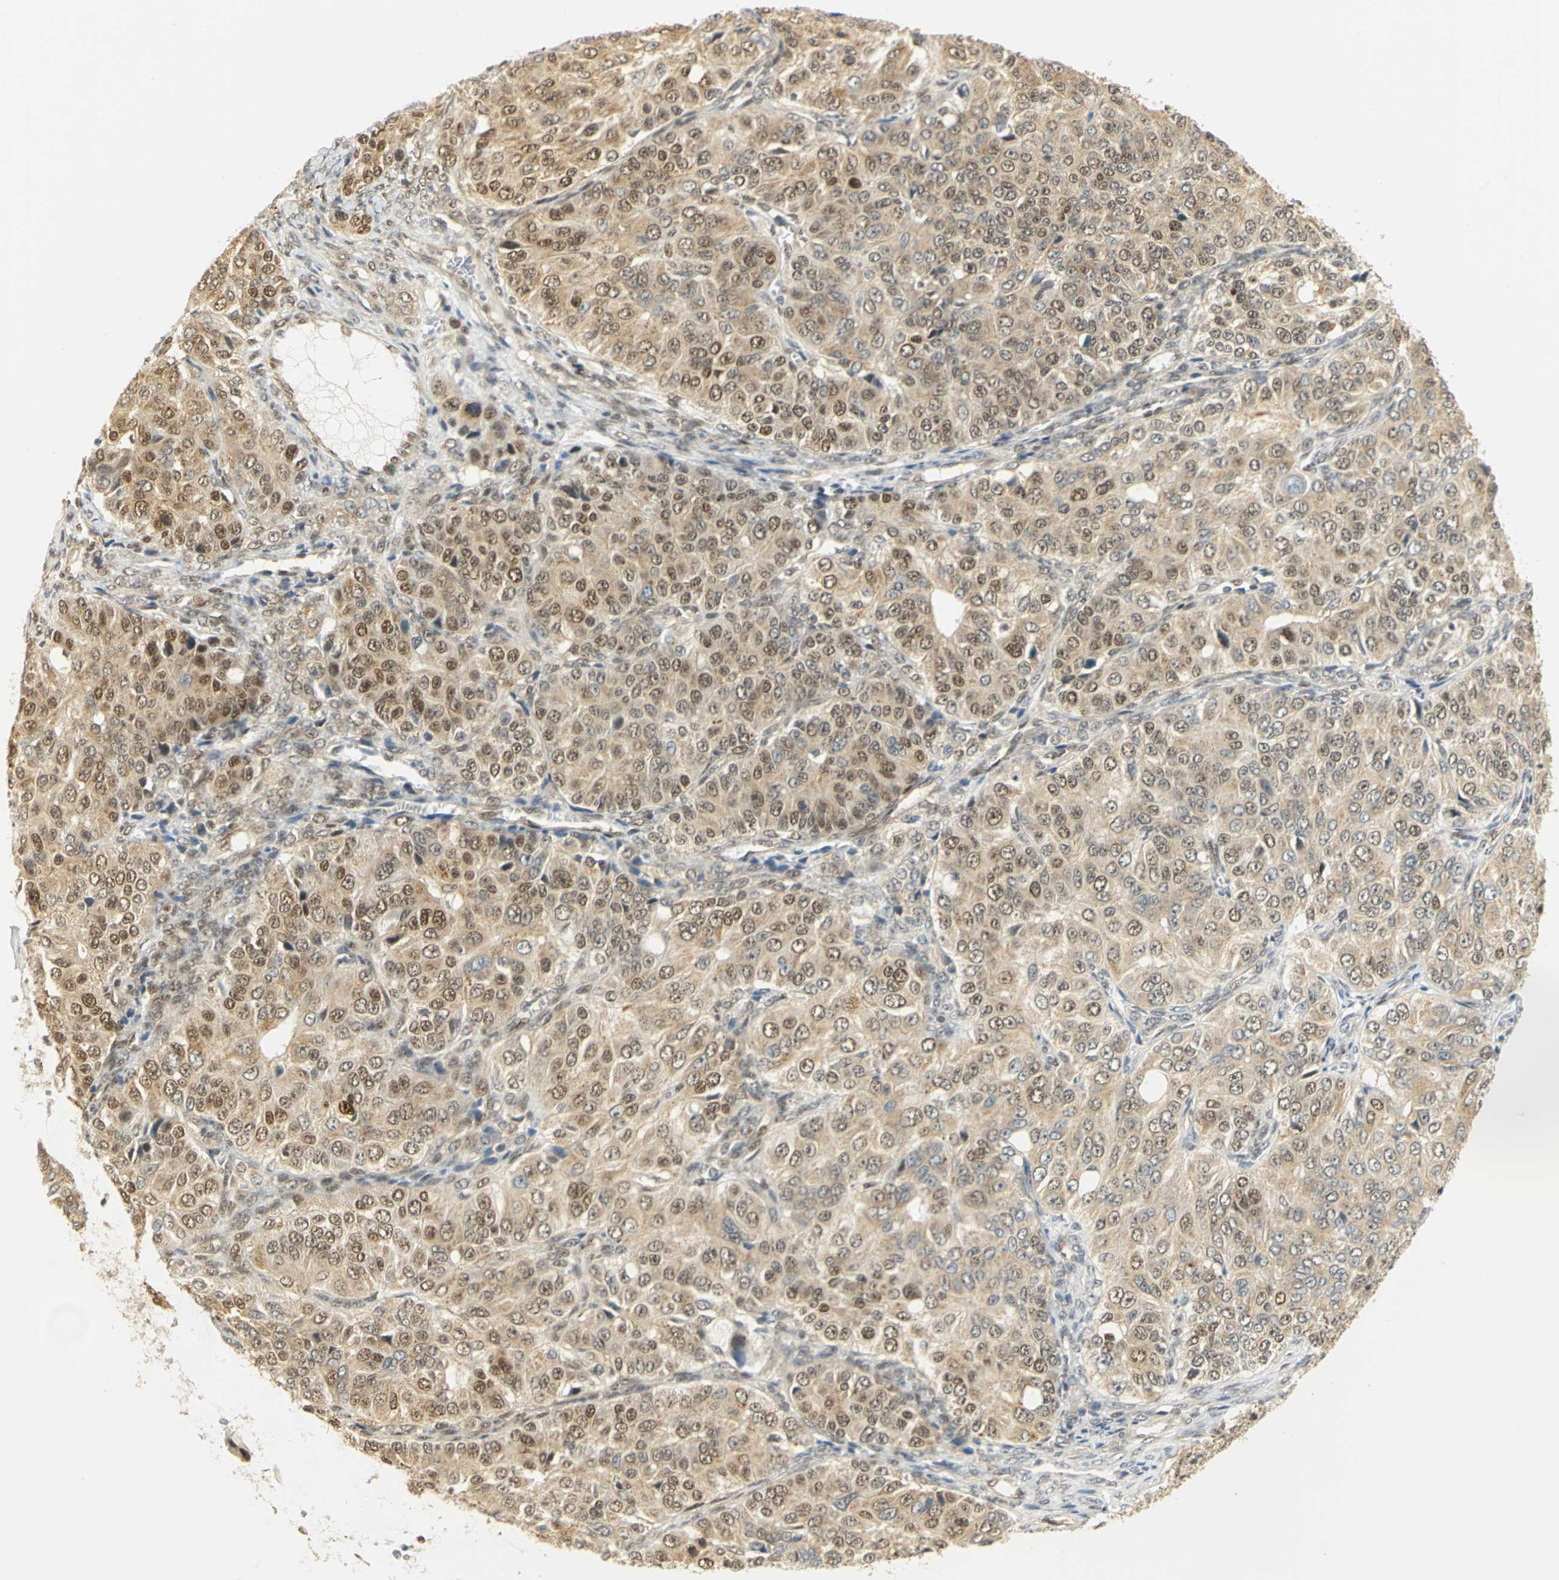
{"staining": {"intensity": "strong", "quantity": ">75%", "location": "cytoplasmic/membranous,nuclear"}, "tissue": "ovarian cancer", "cell_type": "Tumor cells", "image_type": "cancer", "snomed": [{"axis": "morphology", "description": "Carcinoma, endometroid"}, {"axis": "topography", "description": "Ovary"}], "caption": "Protein positivity by immunohistochemistry demonstrates strong cytoplasmic/membranous and nuclear positivity in approximately >75% of tumor cells in ovarian cancer (endometroid carcinoma).", "gene": "DDX5", "patient": {"sex": "female", "age": 51}}